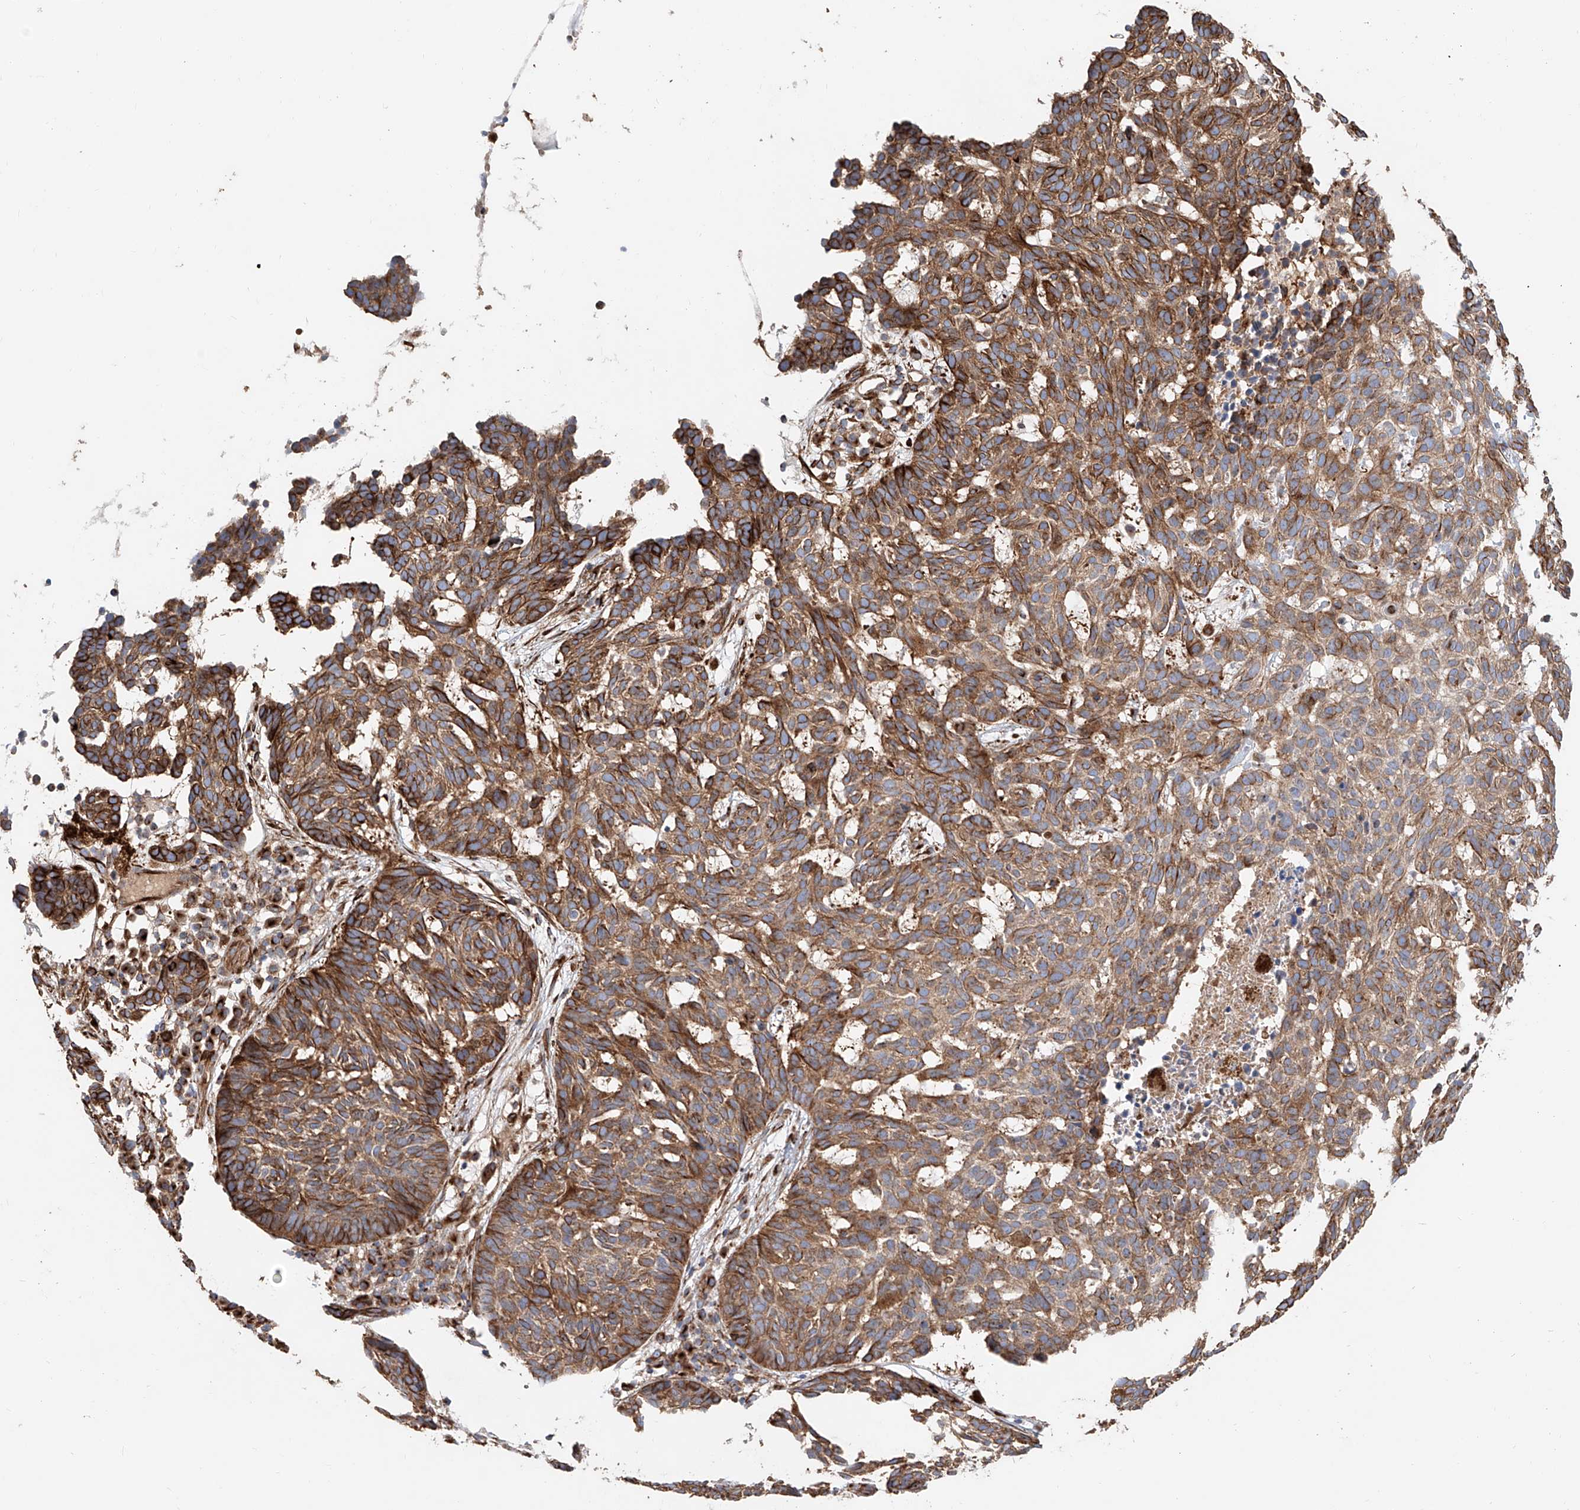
{"staining": {"intensity": "moderate", "quantity": ">75%", "location": "cytoplasmic/membranous"}, "tissue": "skin cancer", "cell_type": "Tumor cells", "image_type": "cancer", "snomed": [{"axis": "morphology", "description": "Basal cell carcinoma"}, {"axis": "topography", "description": "Skin"}], "caption": "Immunohistochemical staining of skin cancer (basal cell carcinoma) exhibits moderate cytoplasmic/membranous protein expression in about >75% of tumor cells. (Stains: DAB in brown, nuclei in blue, Microscopy: brightfield microscopy at high magnification).", "gene": "HGSNAT", "patient": {"sex": "male", "age": 85}}